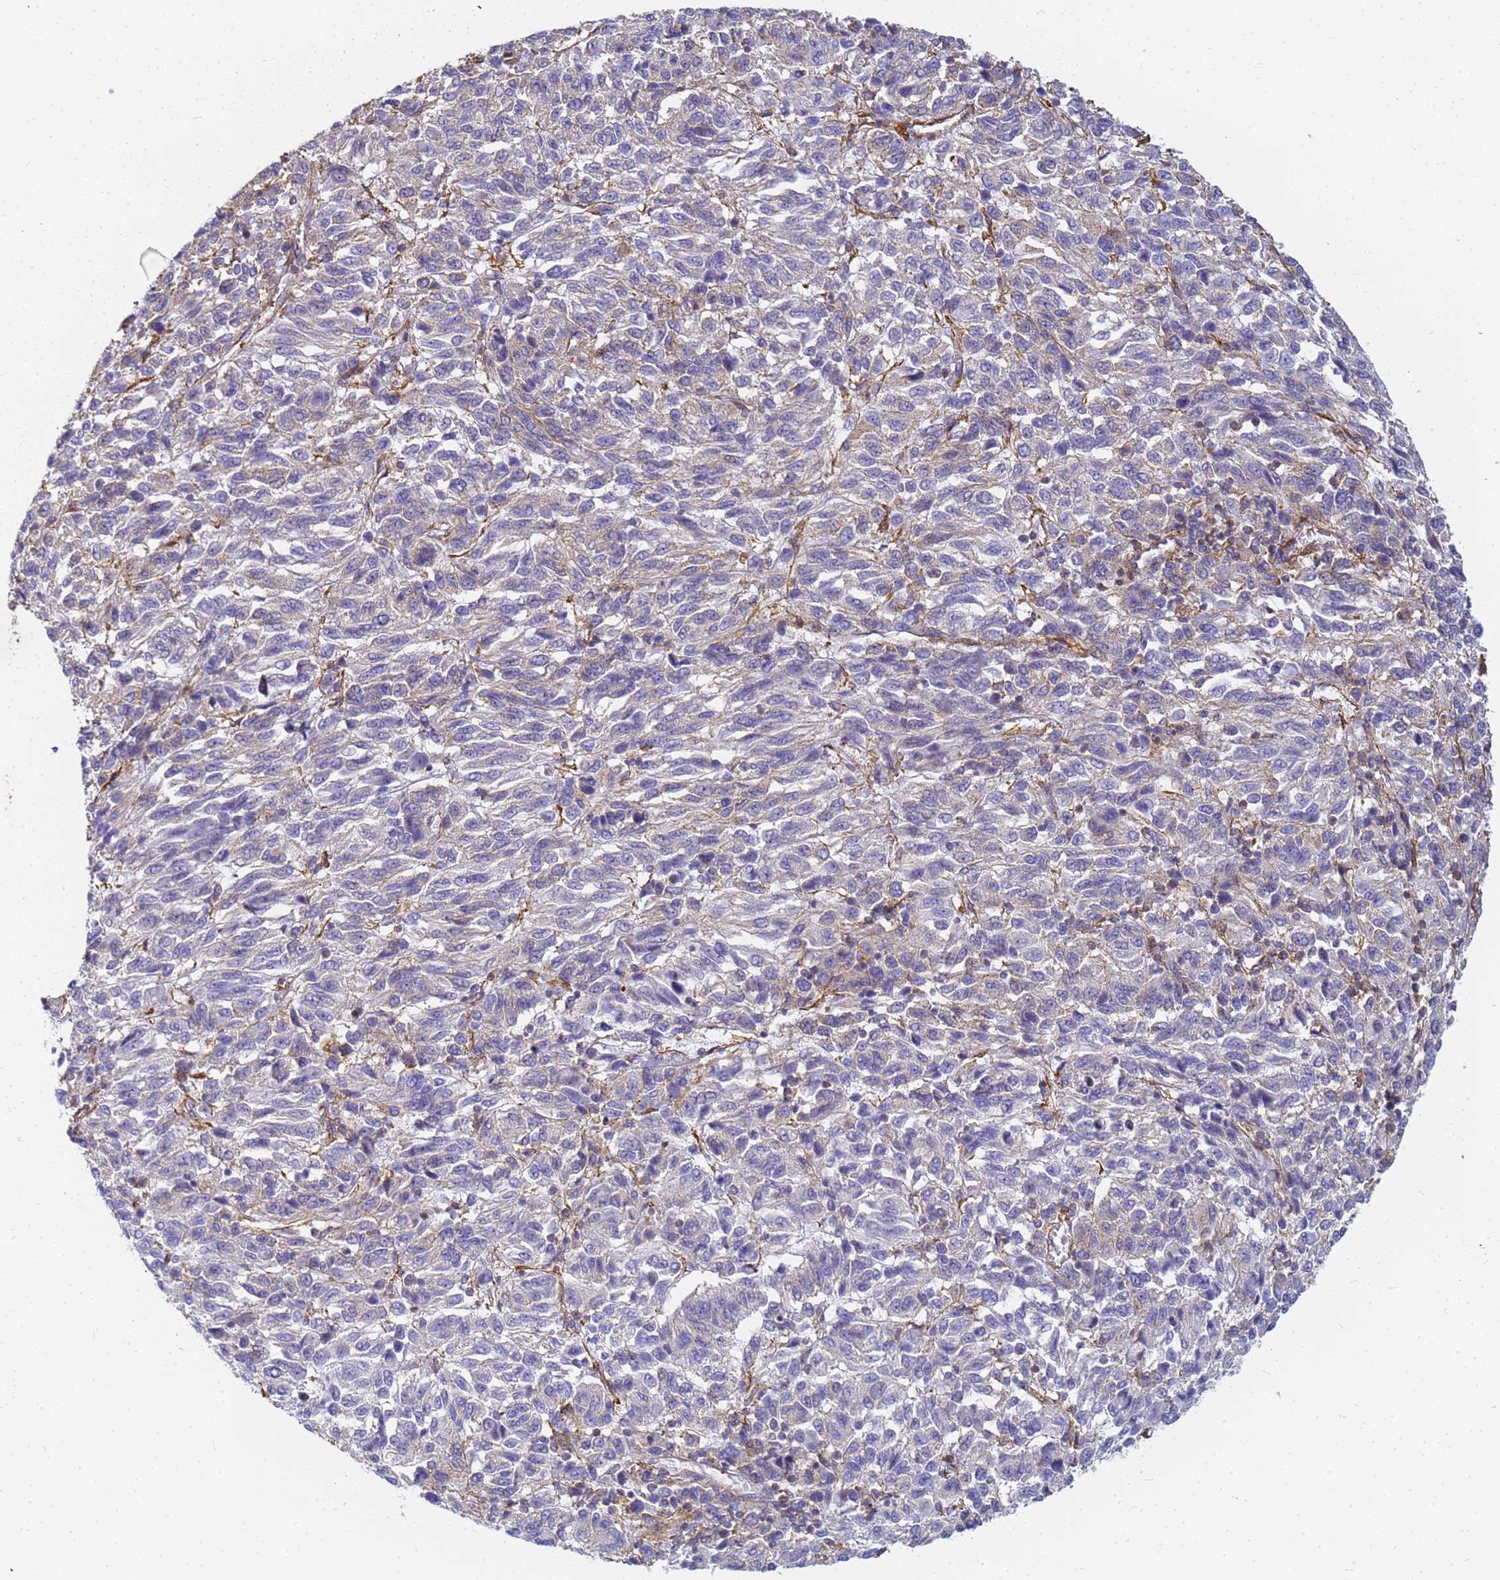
{"staining": {"intensity": "negative", "quantity": "none", "location": "none"}, "tissue": "melanoma", "cell_type": "Tumor cells", "image_type": "cancer", "snomed": [{"axis": "morphology", "description": "Malignant melanoma, Metastatic site"}, {"axis": "topography", "description": "Lung"}], "caption": "This is an IHC image of human malignant melanoma (metastatic site). There is no expression in tumor cells.", "gene": "TPM1", "patient": {"sex": "male", "age": 64}}